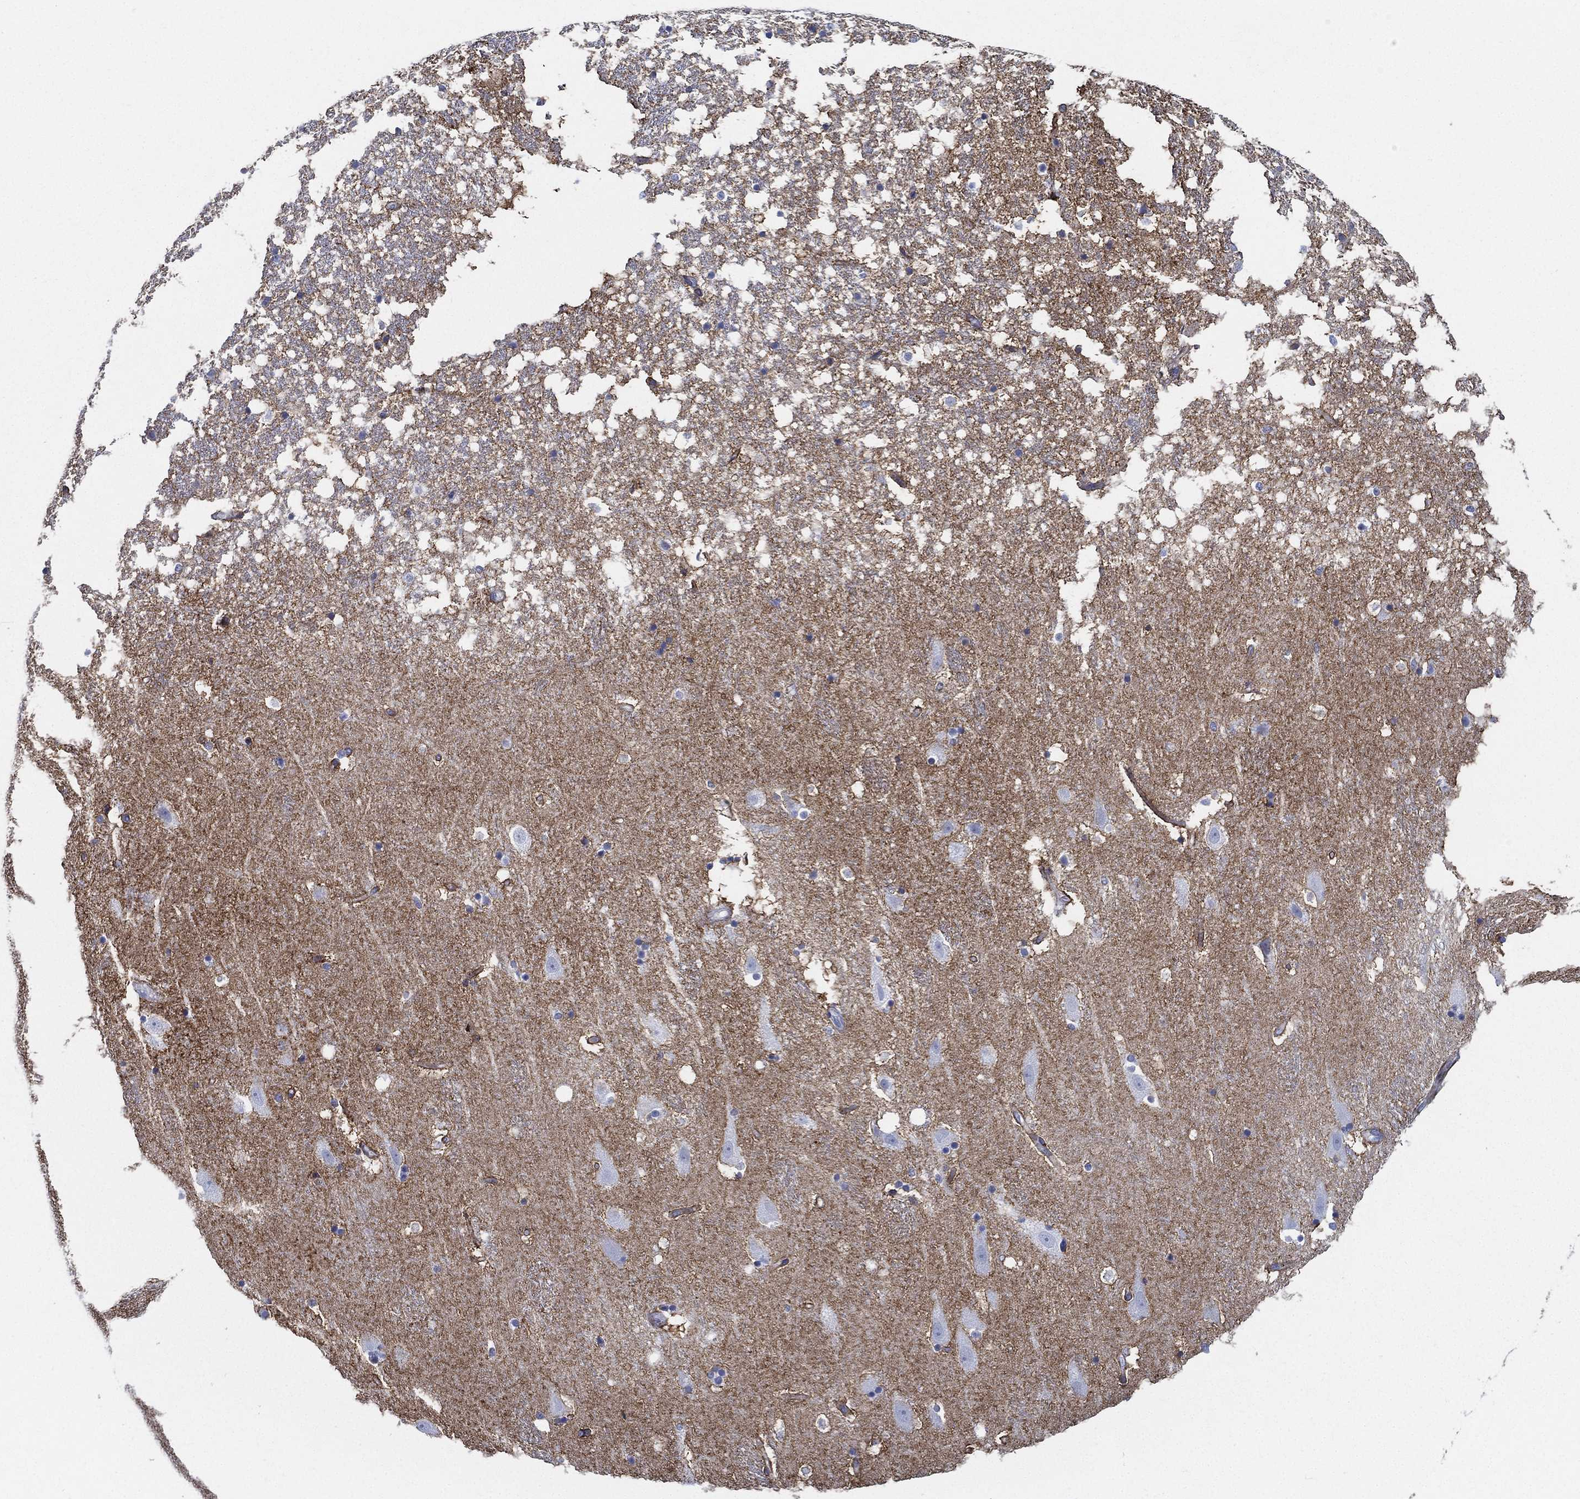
{"staining": {"intensity": "negative", "quantity": "none", "location": "none"}, "tissue": "hippocampus", "cell_type": "Glial cells", "image_type": "normal", "snomed": [{"axis": "morphology", "description": "Normal tissue, NOS"}, {"axis": "topography", "description": "Hippocampus"}], "caption": "Hippocampus stained for a protein using immunohistochemistry (IHC) exhibits no positivity glial cells.", "gene": "ATP1B2", "patient": {"sex": "male", "age": 49}}